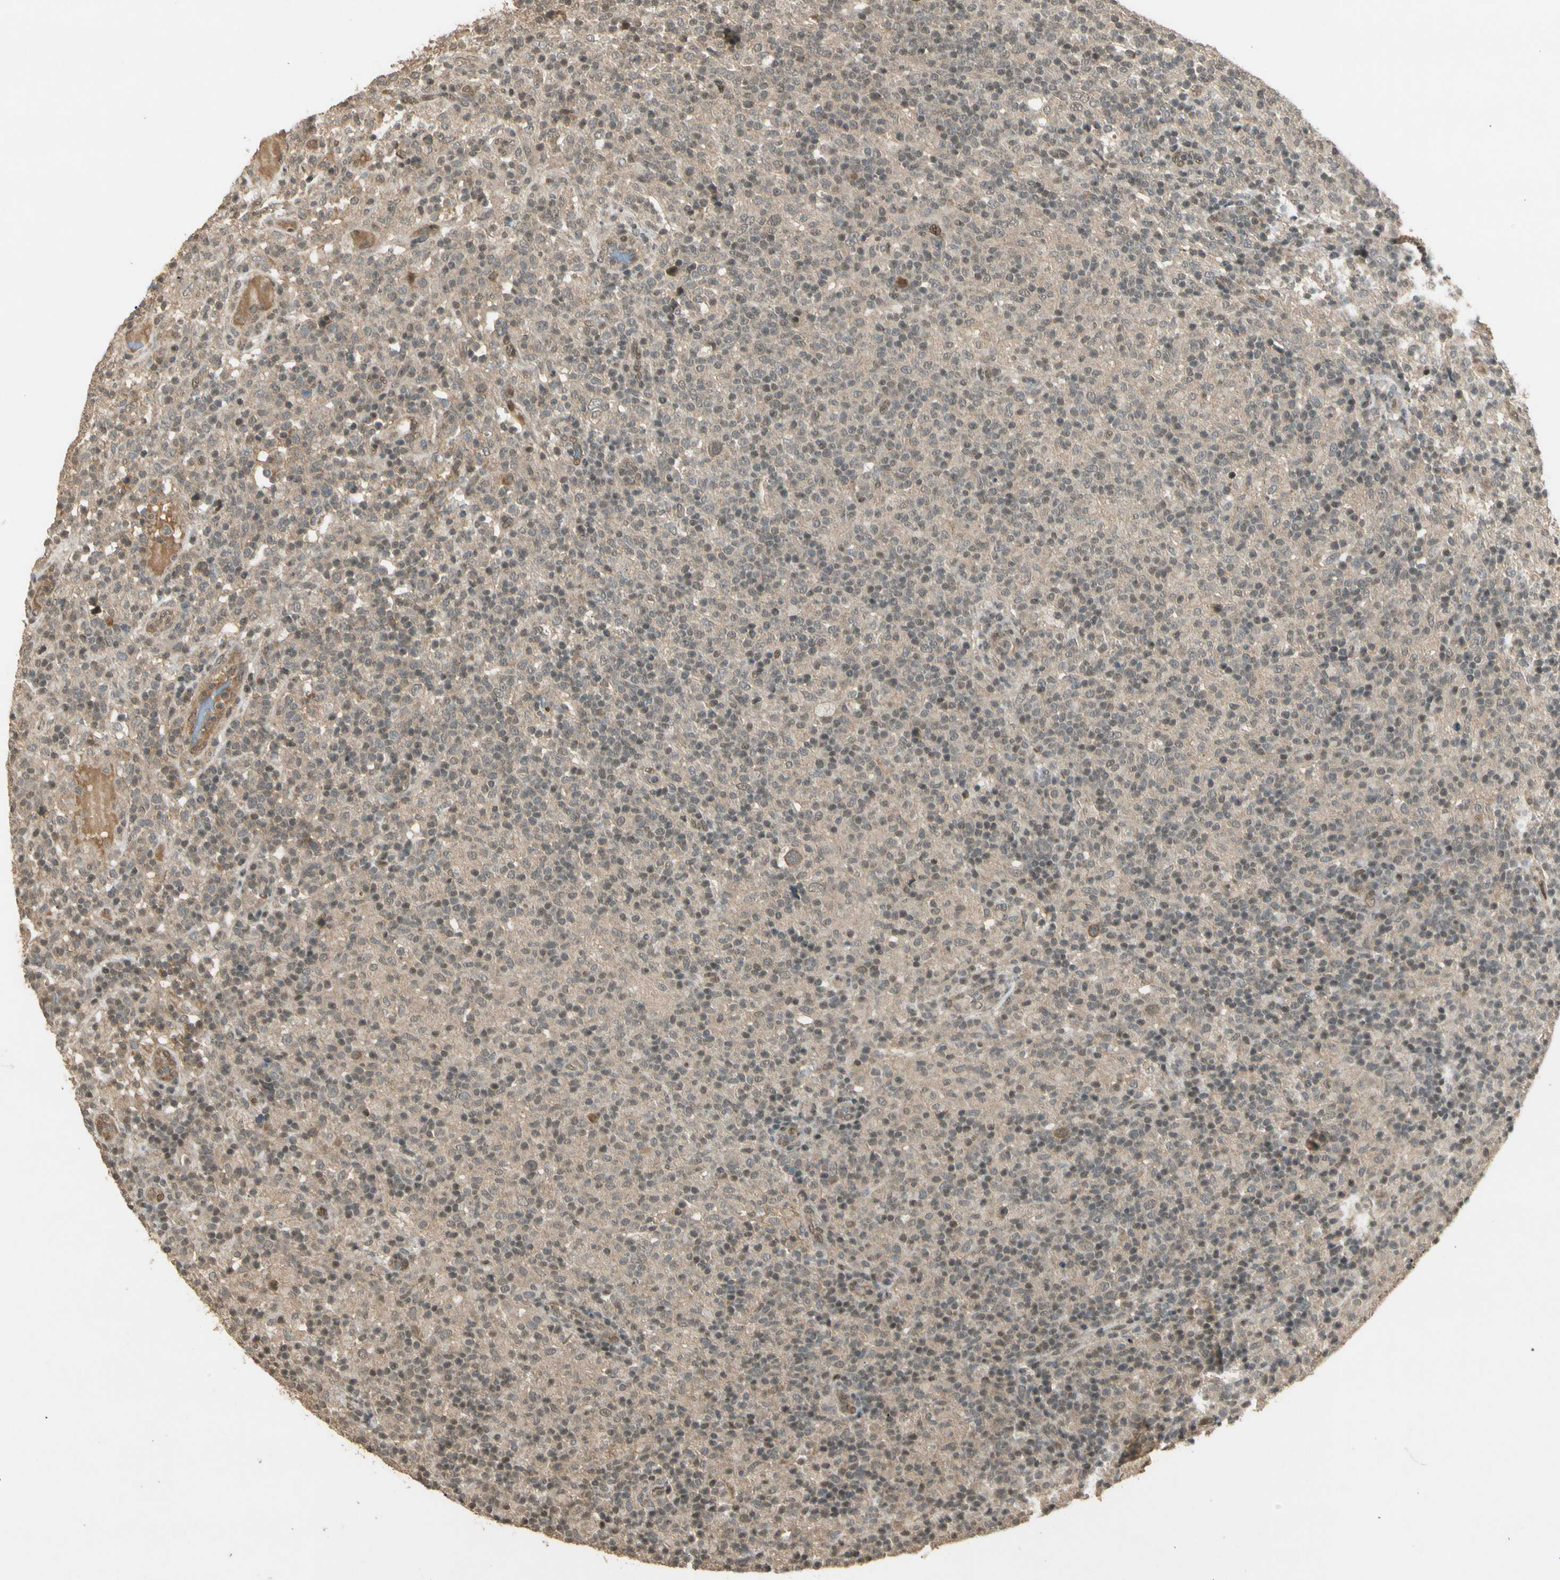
{"staining": {"intensity": "weak", "quantity": "25%-75%", "location": "cytoplasmic/membranous,nuclear"}, "tissue": "lymphoma", "cell_type": "Tumor cells", "image_type": "cancer", "snomed": [{"axis": "morphology", "description": "Hodgkin's disease, NOS"}, {"axis": "topography", "description": "Lymph node"}], "caption": "The image reveals staining of lymphoma, revealing weak cytoplasmic/membranous and nuclear protein staining (brown color) within tumor cells.", "gene": "GMEB2", "patient": {"sex": "male", "age": 70}}